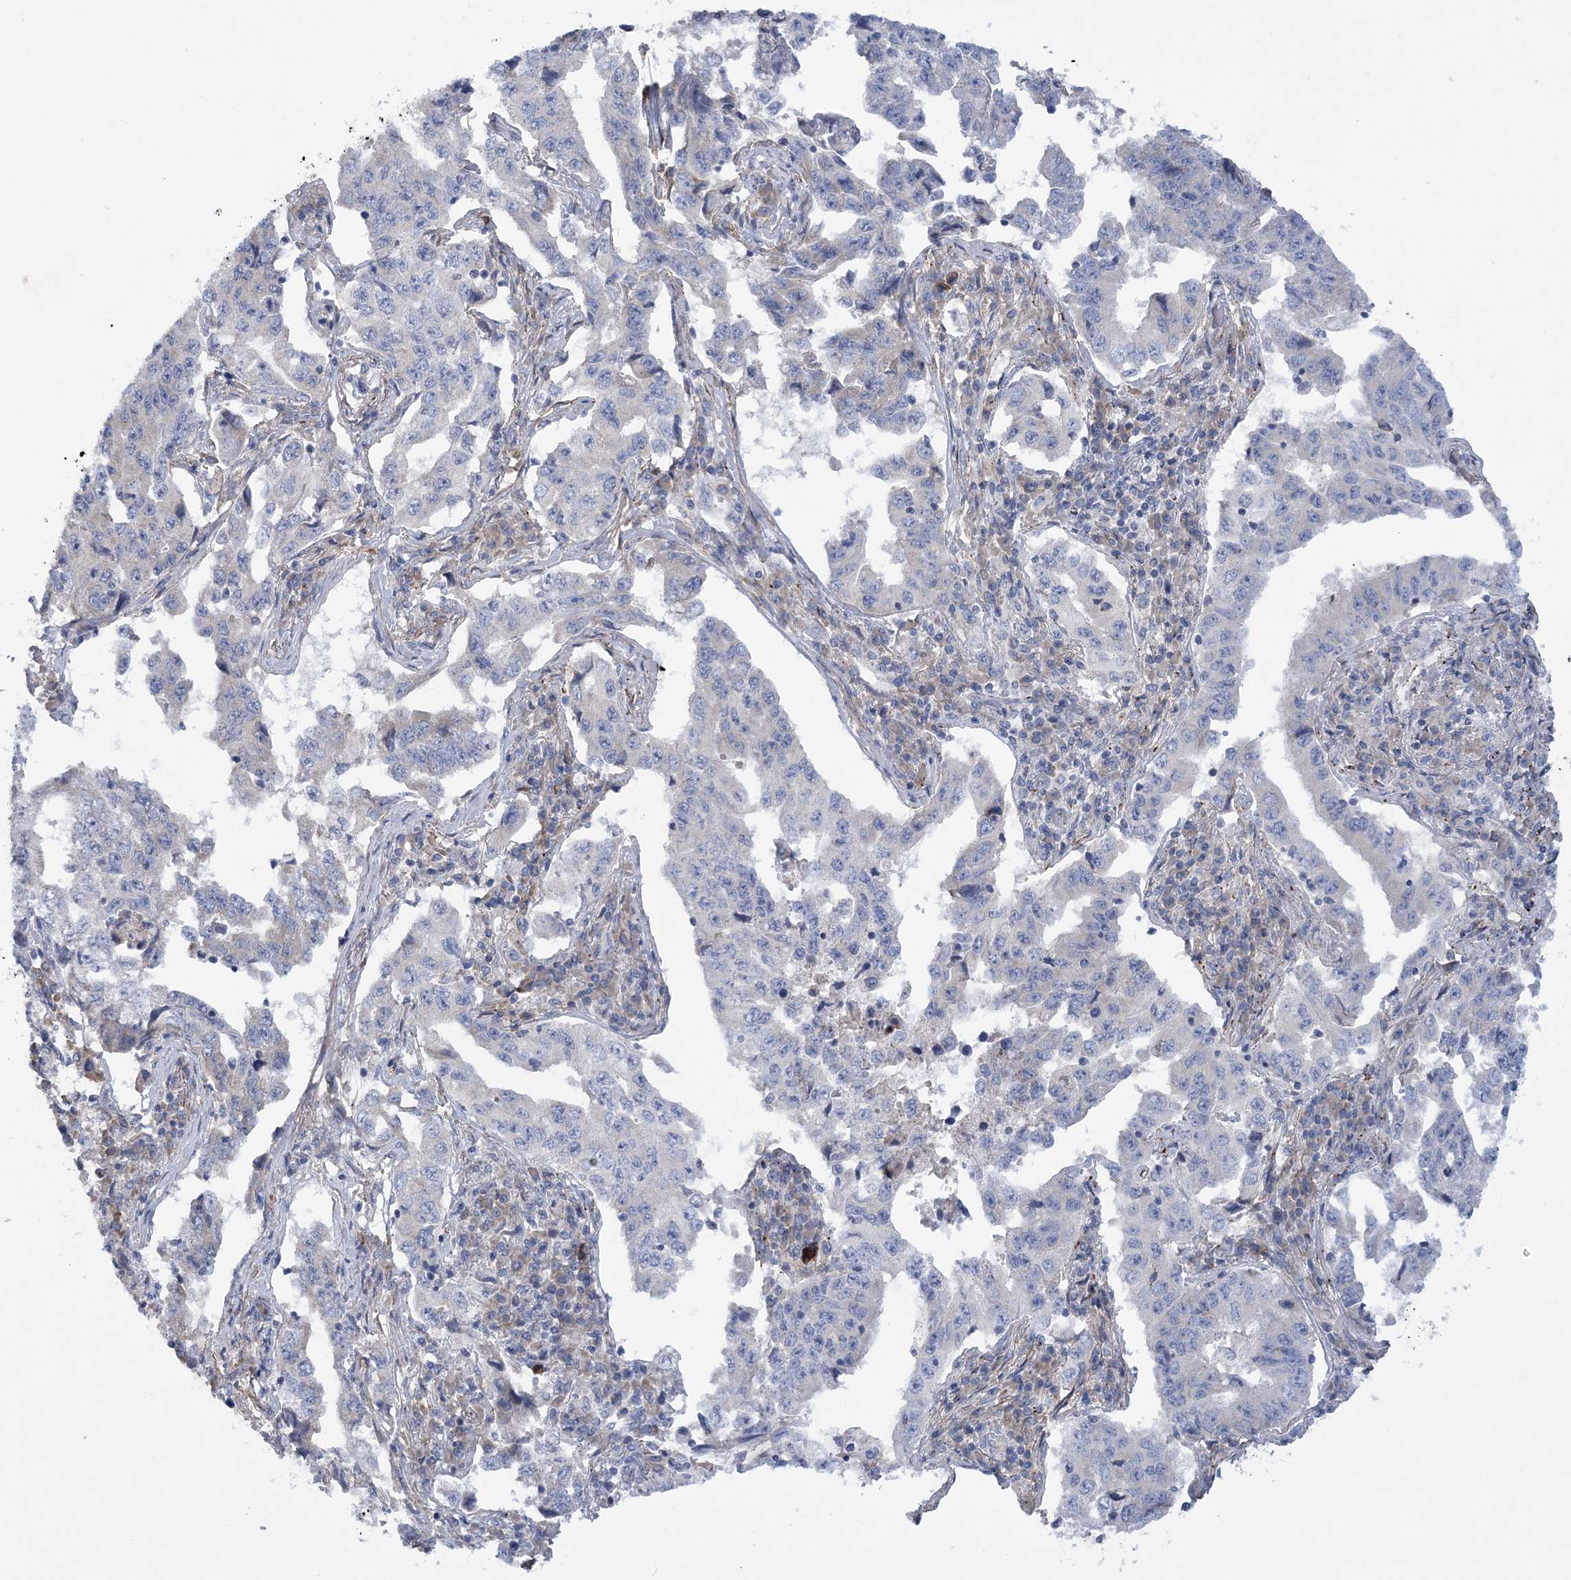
{"staining": {"intensity": "negative", "quantity": "none", "location": "none"}, "tissue": "lung cancer", "cell_type": "Tumor cells", "image_type": "cancer", "snomed": [{"axis": "morphology", "description": "Adenocarcinoma, NOS"}, {"axis": "topography", "description": "Lung"}], "caption": "IHC micrograph of human lung adenocarcinoma stained for a protein (brown), which demonstrates no positivity in tumor cells.", "gene": "ARSJ", "patient": {"sex": "female", "age": 51}}